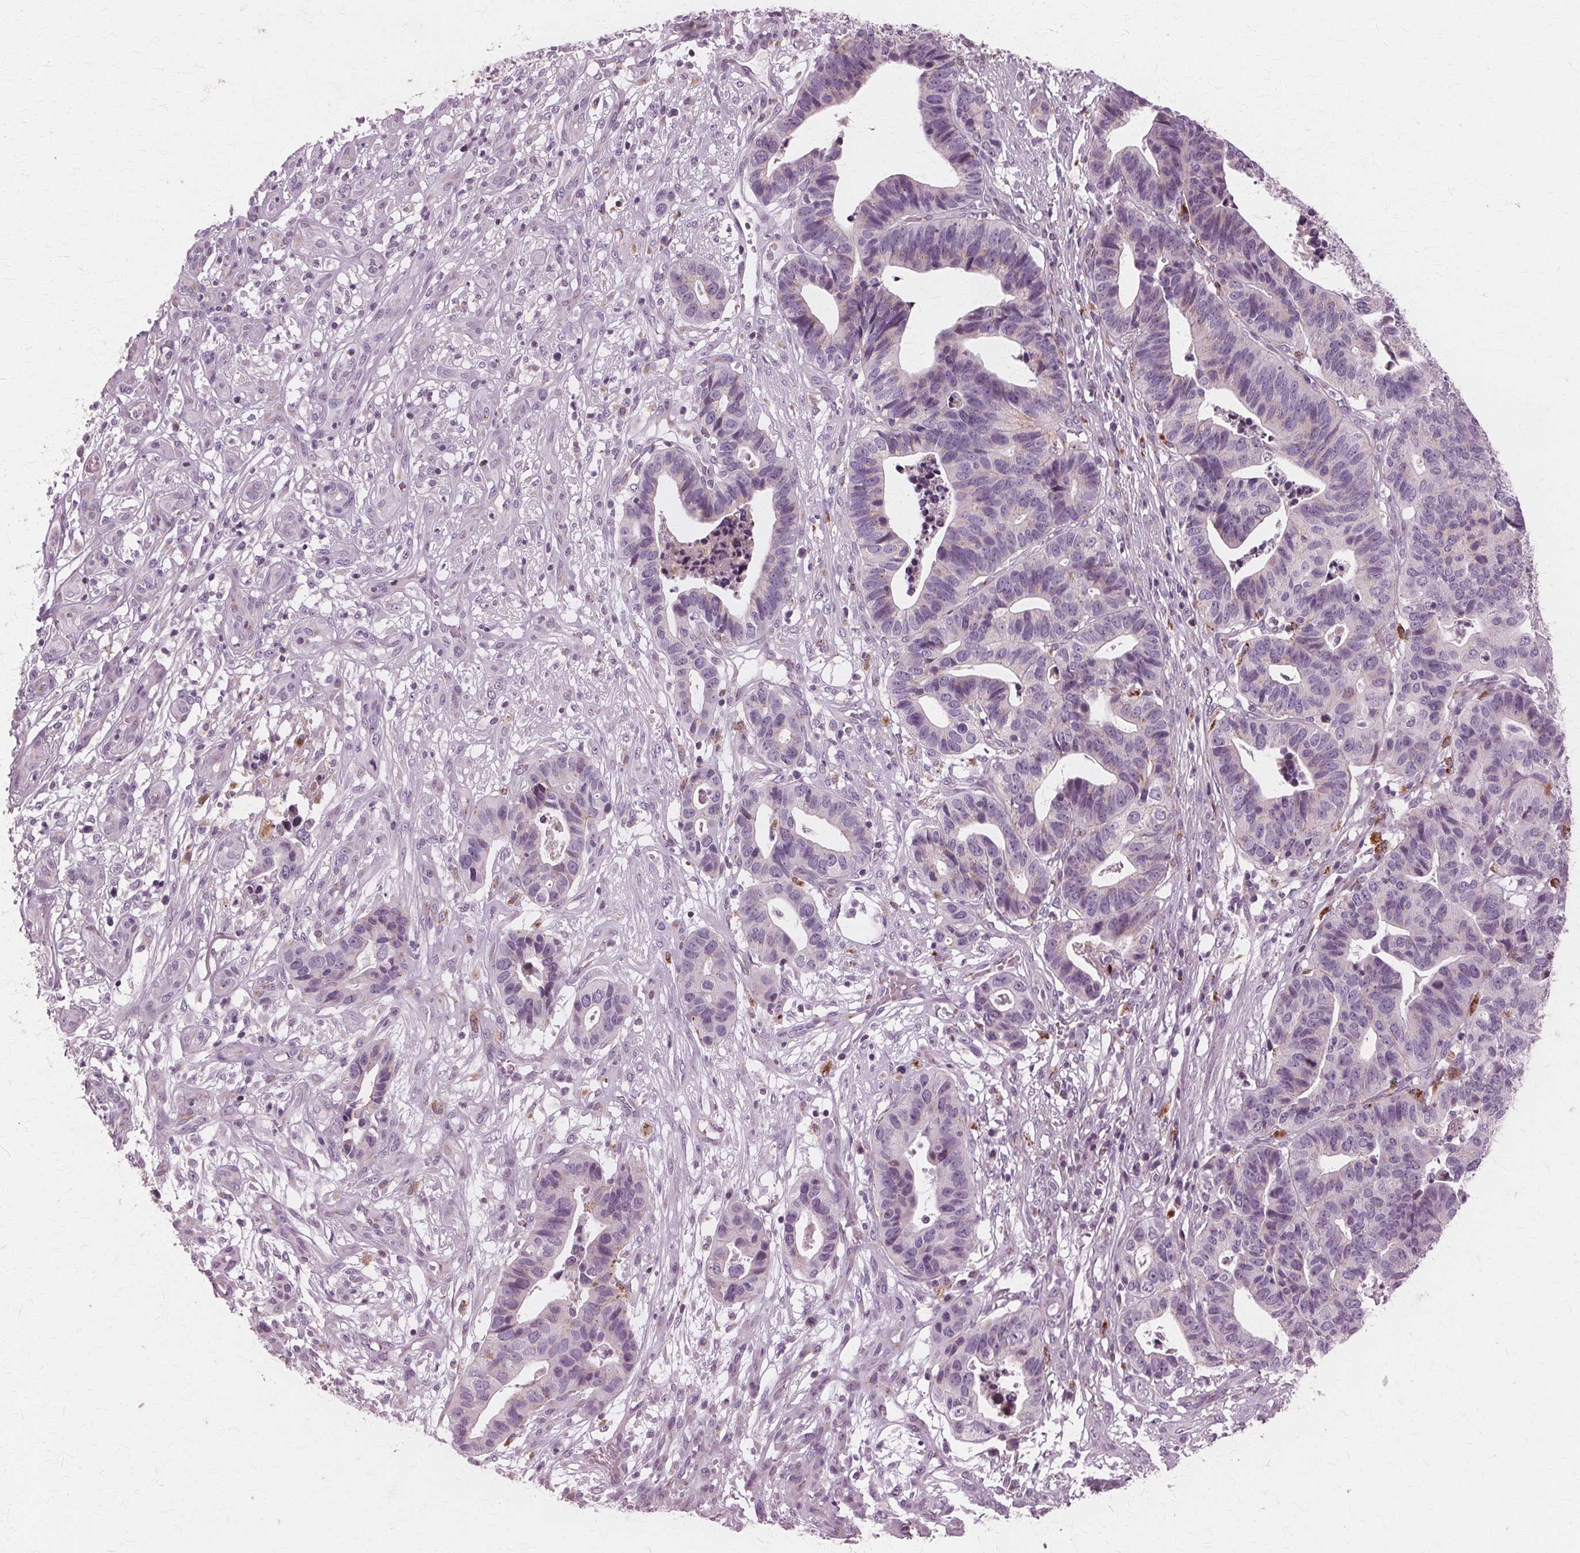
{"staining": {"intensity": "negative", "quantity": "none", "location": "none"}, "tissue": "stomach cancer", "cell_type": "Tumor cells", "image_type": "cancer", "snomed": [{"axis": "morphology", "description": "Adenocarcinoma, NOS"}, {"axis": "topography", "description": "Stomach, upper"}], "caption": "This is an immunohistochemistry histopathology image of human adenocarcinoma (stomach). There is no expression in tumor cells.", "gene": "DNASE2", "patient": {"sex": "female", "age": 67}}